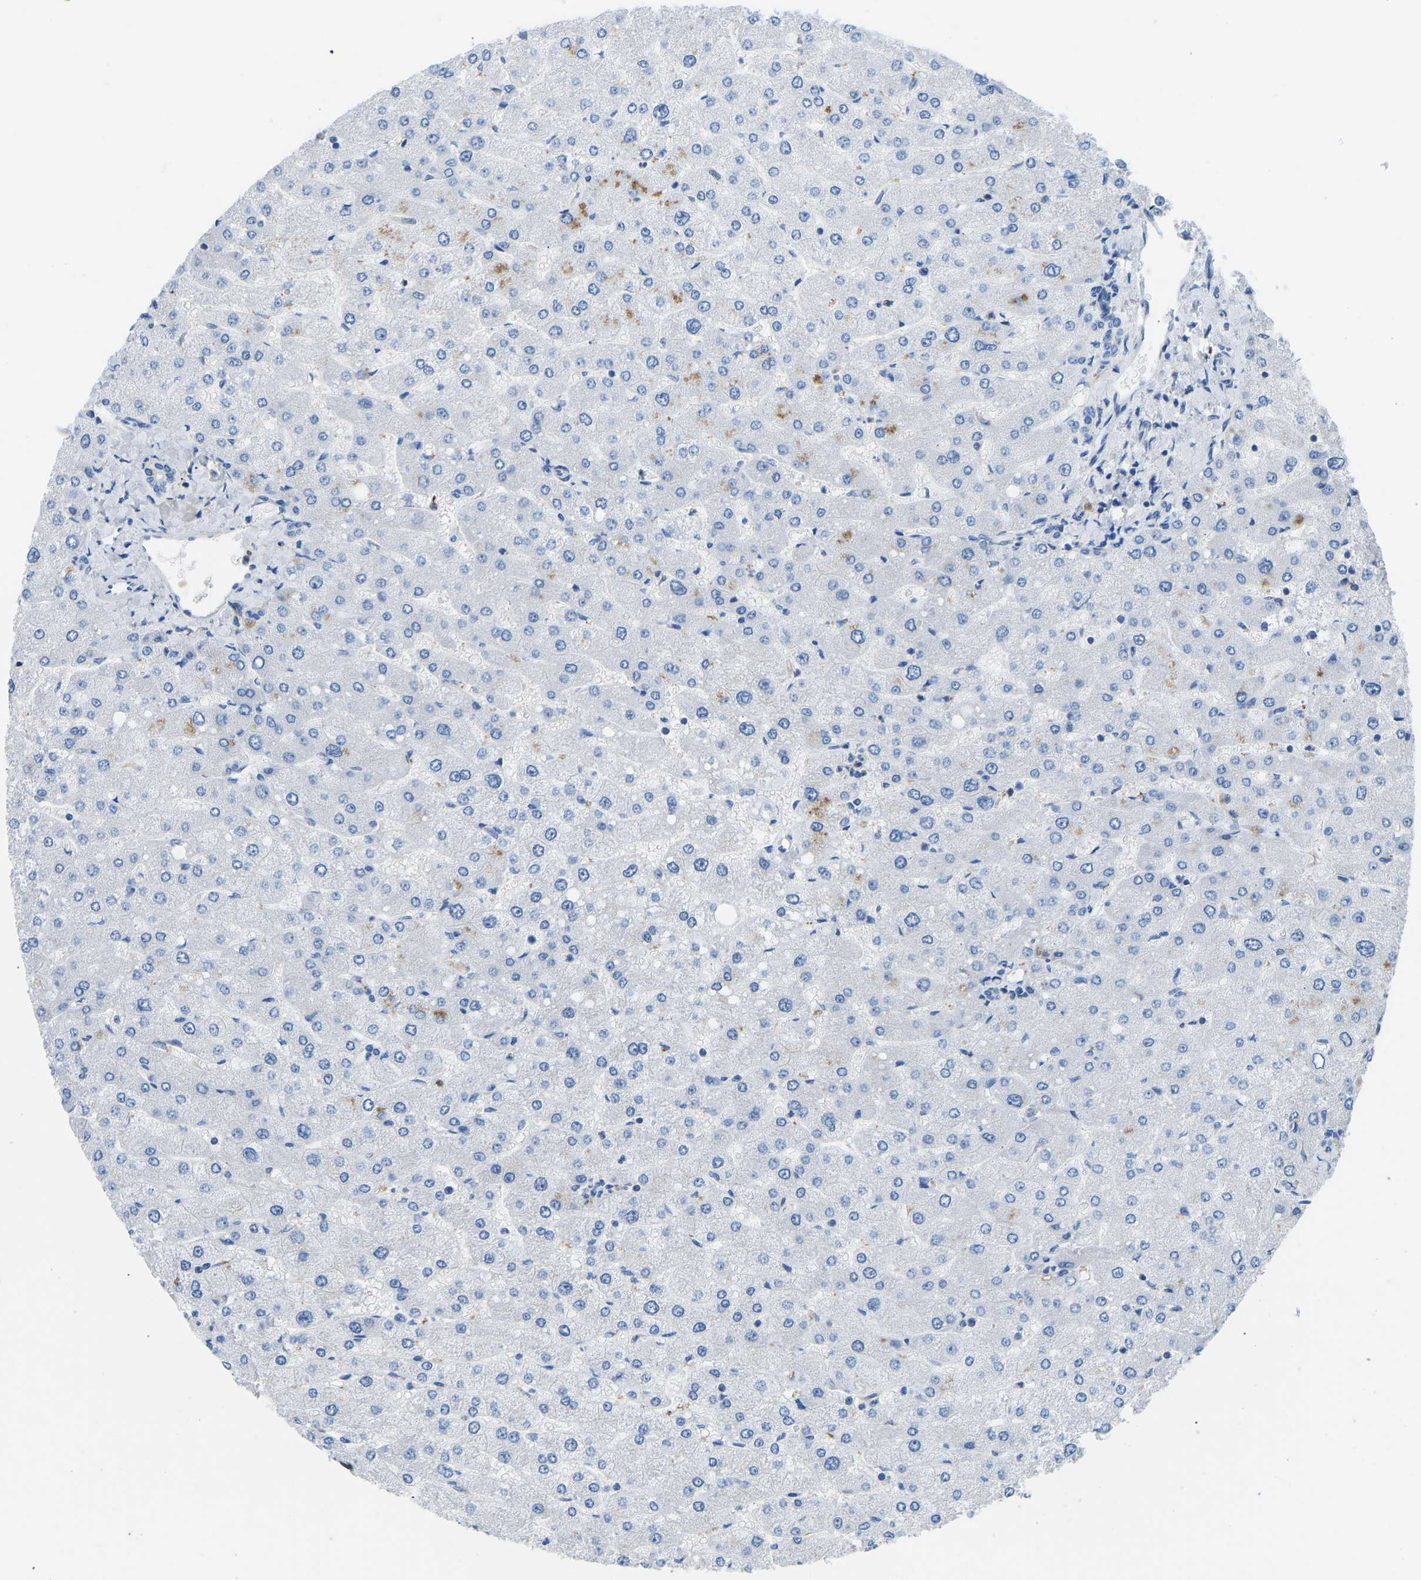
{"staining": {"intensity": "negative", "quantity": "none", "location": "none"}, "tissue": "liver", "cell_type": "Cholangiocytes", "image_type": "normal", "snomed": [{"axis": "morphology", "description": "Normal tissue, NOS"}, {"axis": "topography", "description": "Liver"}], "caption": "Immunohistochemistry histopathology image of benign liver: liver stained with DAB demonstrates no significant protein positivity in cholangiocytes.", "gene": "COL15A1", "patient": {"sex": "male", "age": 55}}